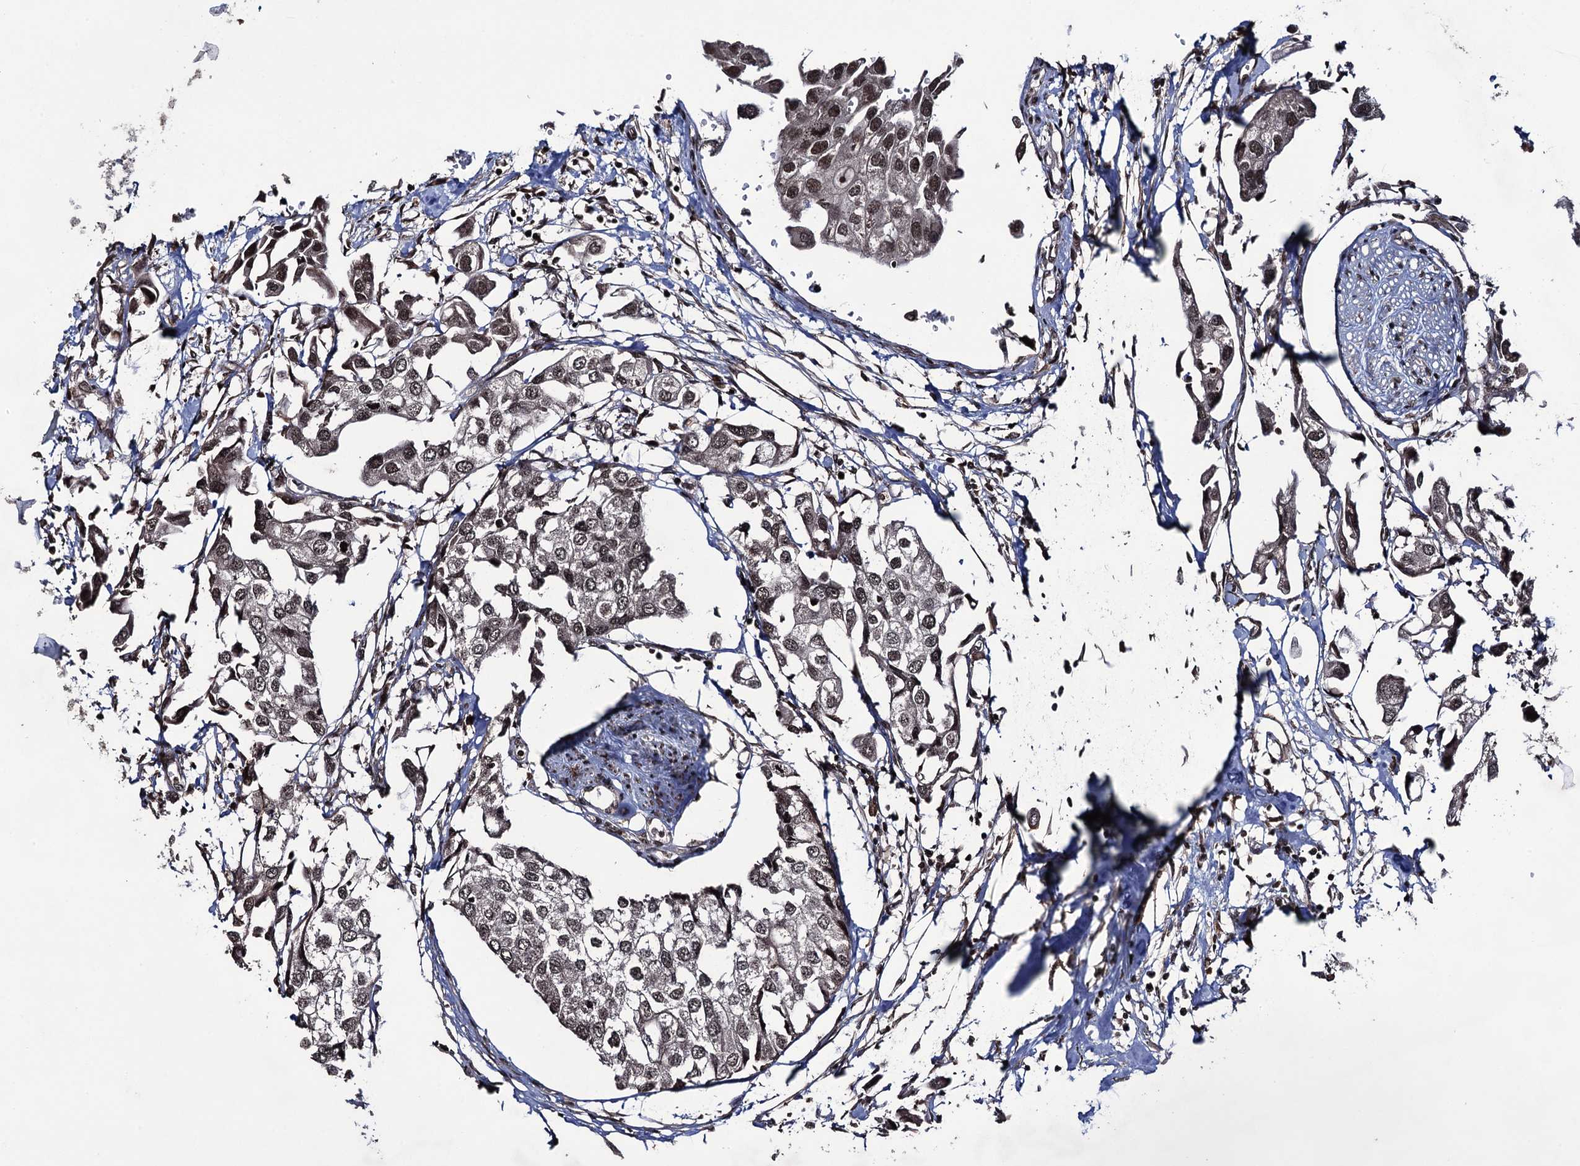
{"staining": {"intensity": "moderate", "quantity": ">75%", "location": "nuclear"}, "tissue": "urothelial cancer", "cell_type": "Tumor cells", "image_type": "cancer", "snomed": [{"axis": "morphology", "description": "Urothelial carcinoma, High grade"}, {"axis": "topography", "description": "Urinary bladder"}], "caption": "Human urothelial cancer stained with a protein marker exhibits moderate staining in tumor cells.", "gene": "ZNF169", "patient": {"sex": "male", "age": 64}}